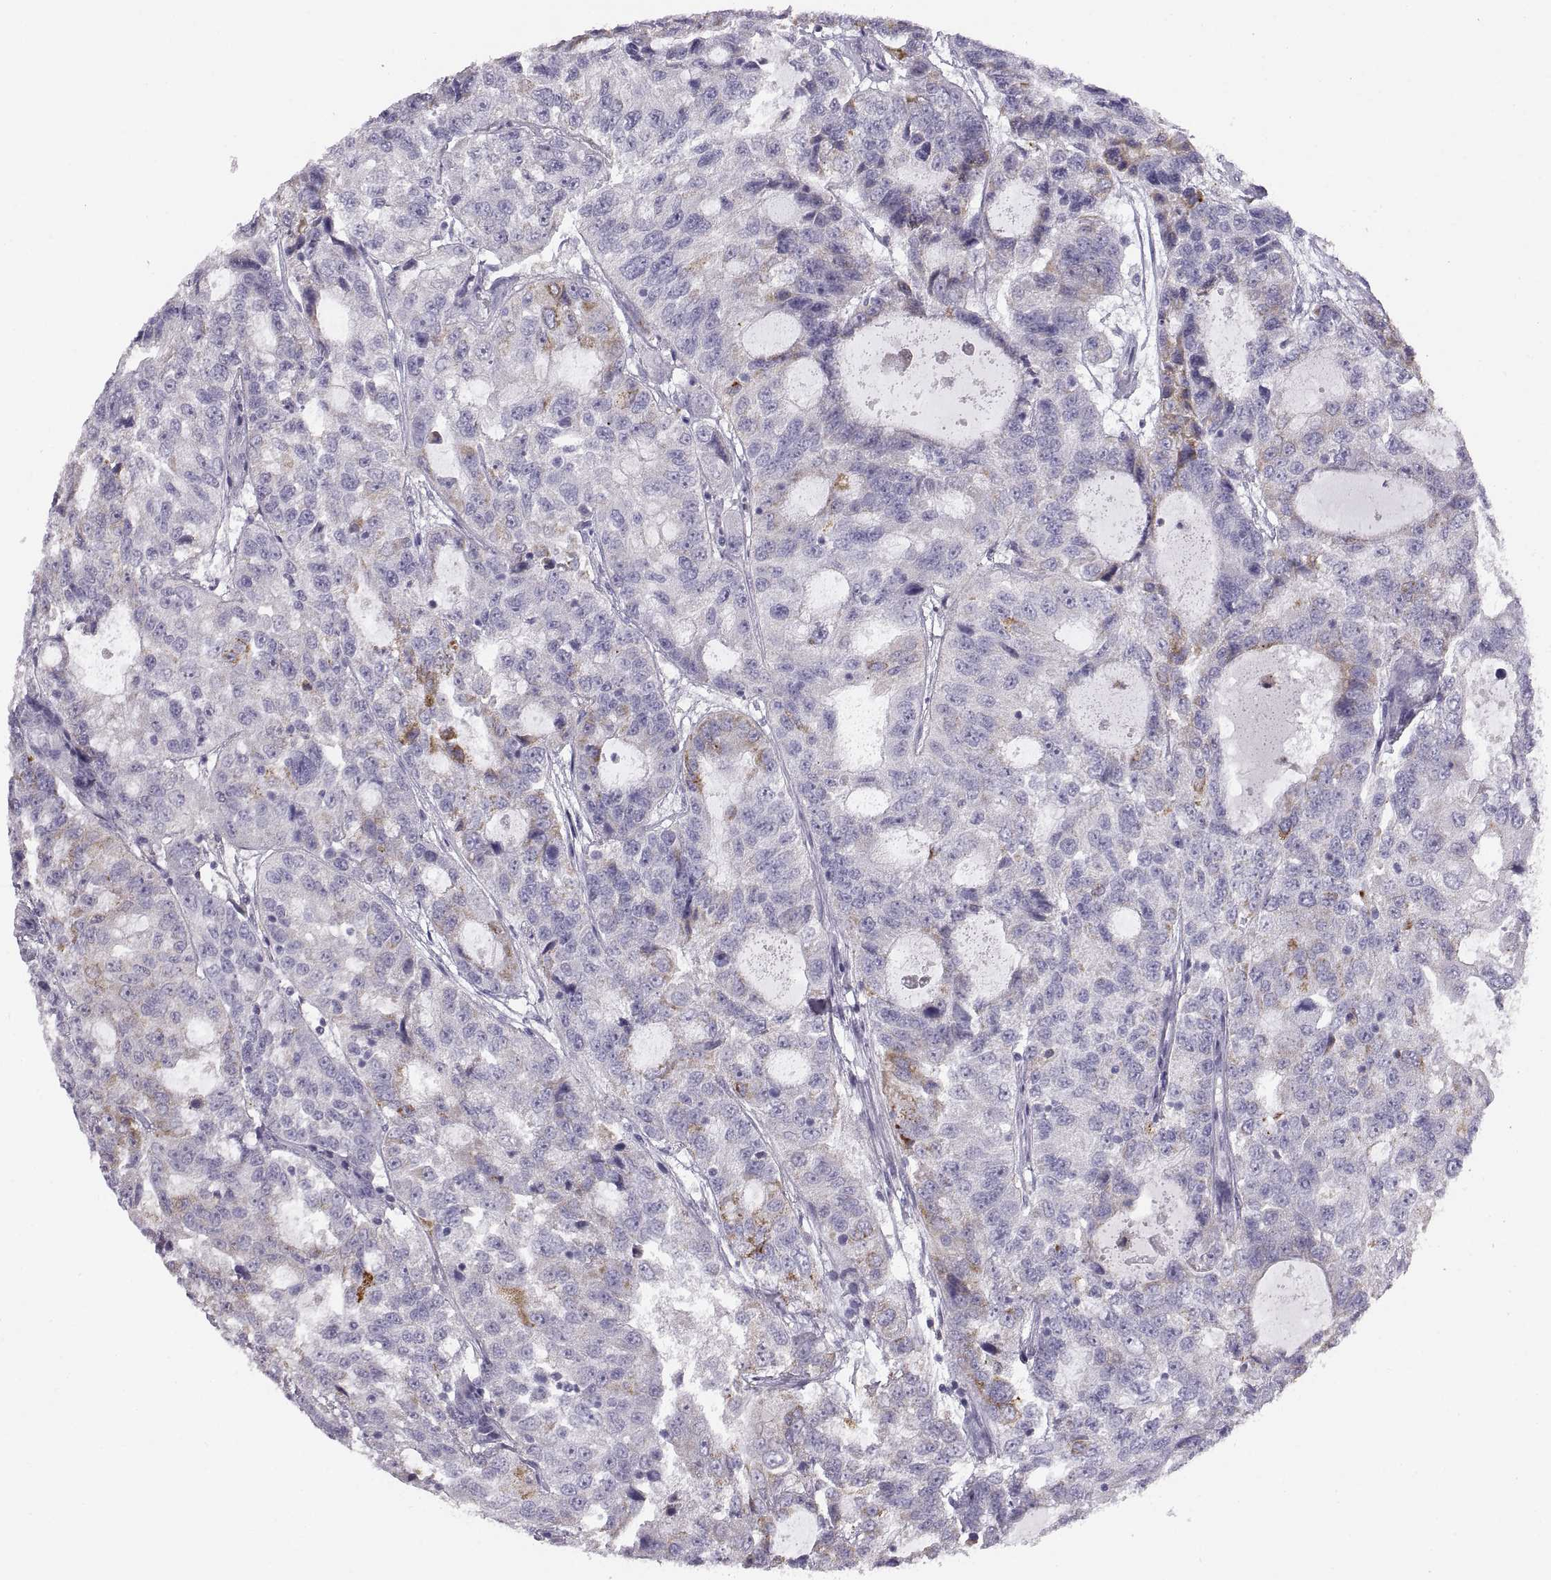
{"staining": {"intensity": "moderate", "quantity": "<25%", "location": "cytoplasmic/membranous"}, "tissue": "urothelial cancer", "cell_type": "Tumor cells", "image_type": "cancer", "snomed": [{"axis": "morphology", "description": "Urothelial carcinoma, NOS"}, {"axis": "morphology", "description": "Urothelial carcinoma, High grade"}, {"axis": "topography", "description": "Urinary bladder"}], "caption": "Tumor cells exhibit moderate cytoplasmic/membranous staining in about <25% of cells in urothelial cancer. (Brightfield microscopy of DAB IHC at high magnification).", "gene": "COL9A3", "patient": {"sex": "female", "age": 73}}